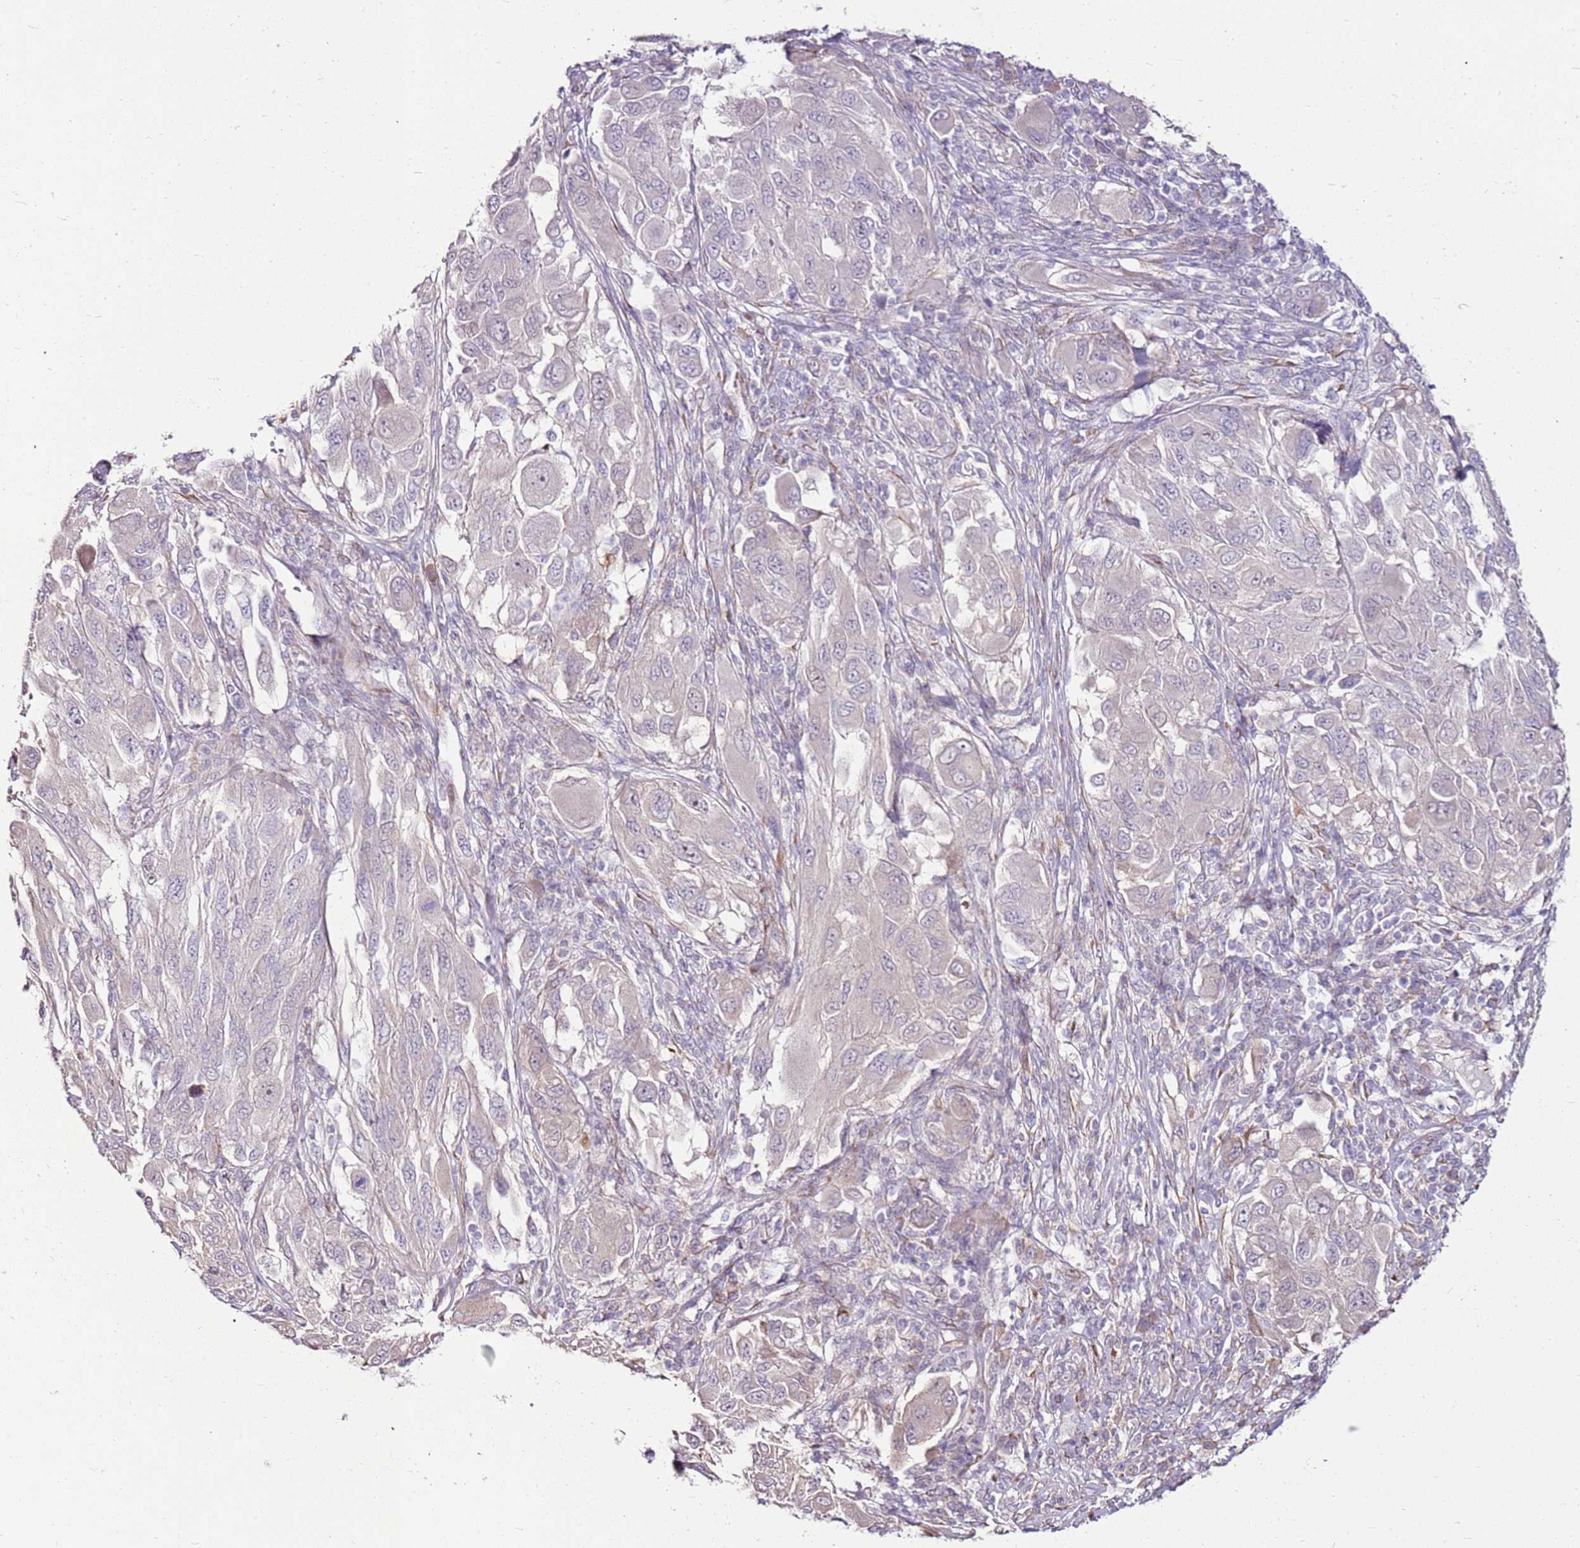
{"staining": {"intensity": "negative", "quantity": "none", "location": "none"}, "tissue": "melanoma", "cell_type": "Tumor cells", "image_type": "cancer", "snomed": [{"axis": "morphology", "description": "Malignant melanoma, NOS"}, {"axis": "topography", "description": "Skin"}], "caption": "Immunohistochemistry photomicrograph of malignant melanoma stained for a protein (brown), which exhibits no staining in tumor cells.", "gene": "SLC38A5", "patient": {"sex": "female", "age": 91}}